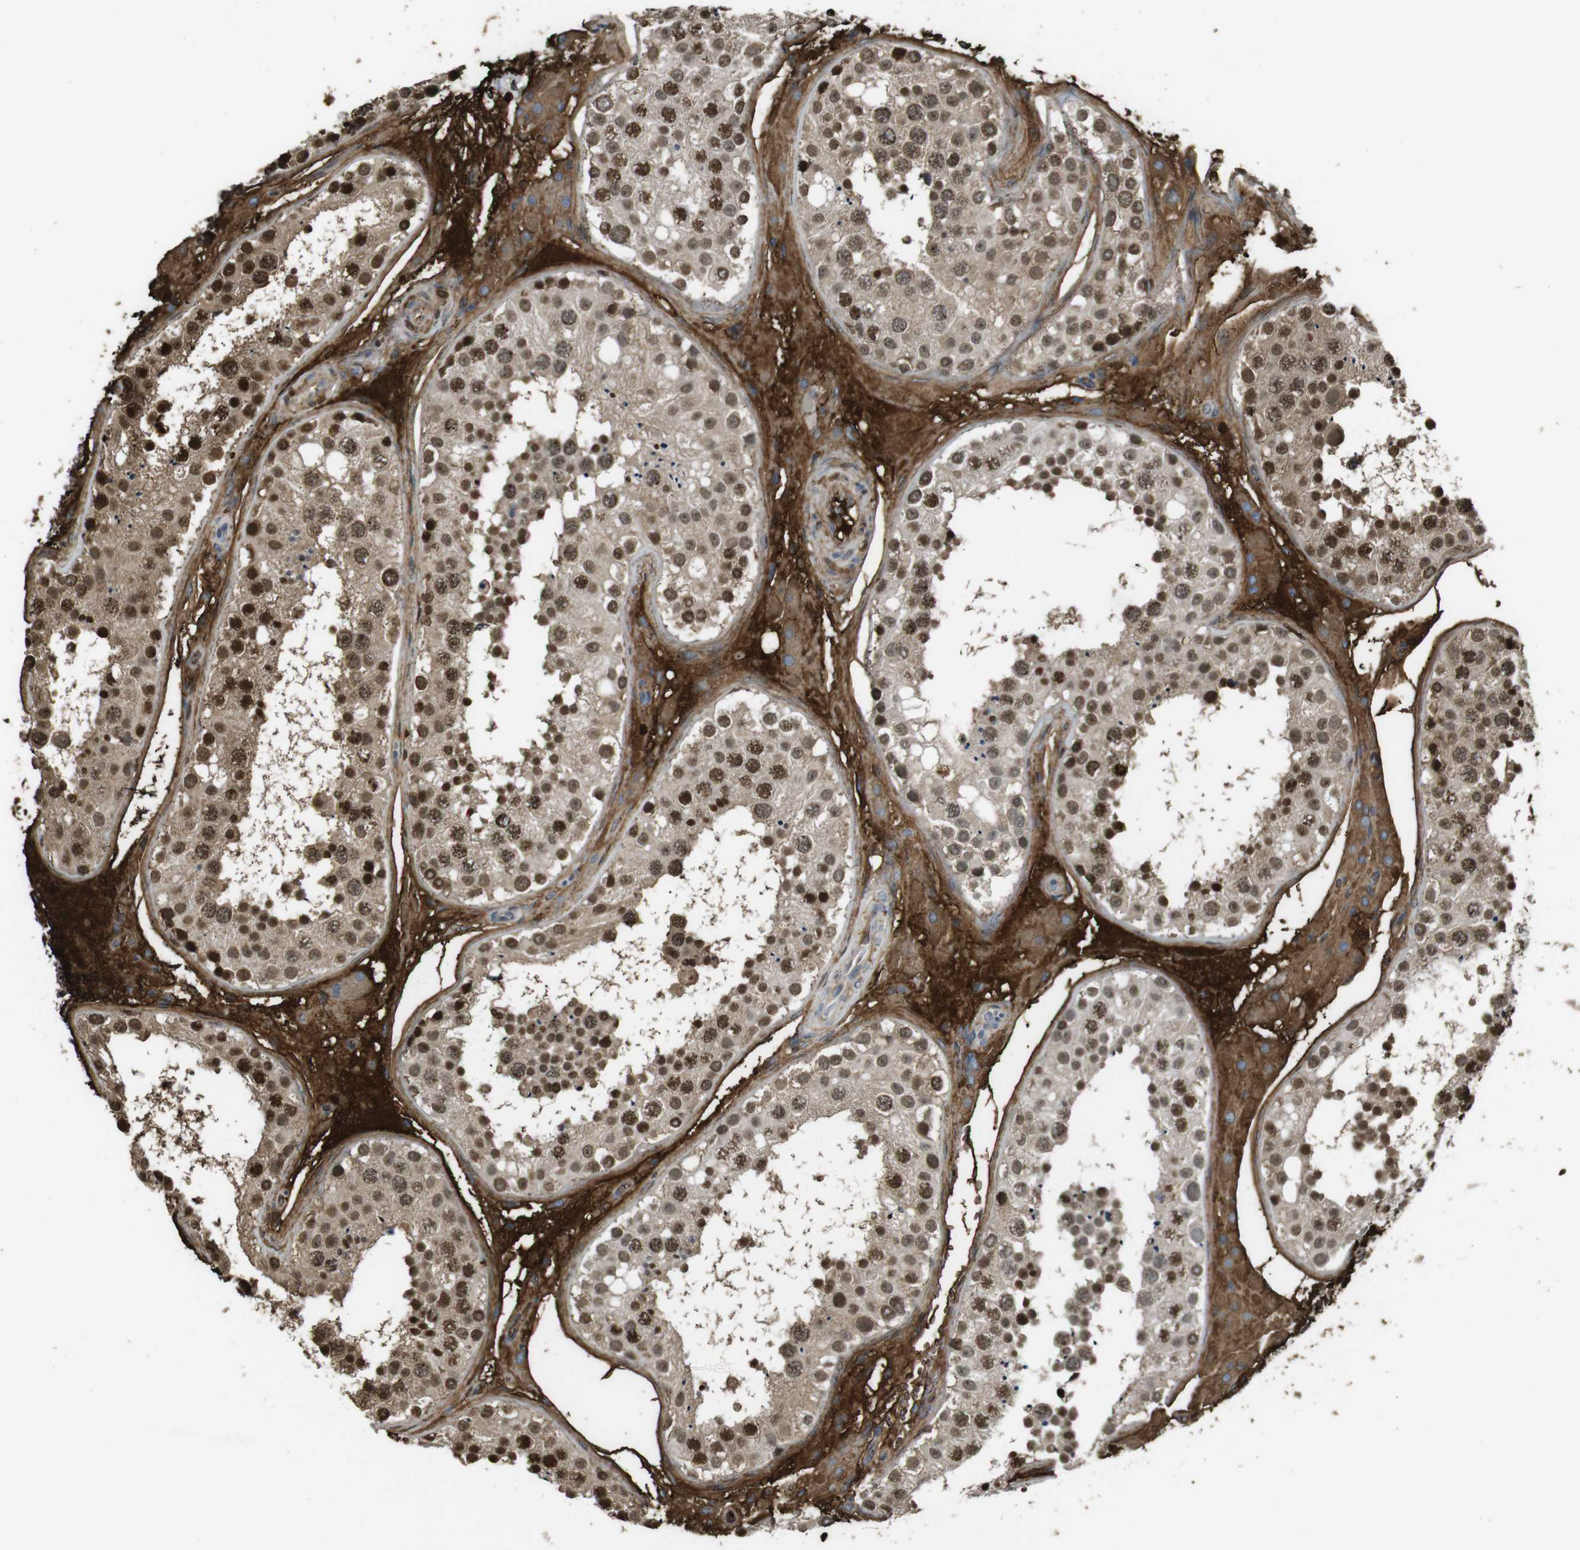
{"staining": {"intensity": "moderate", "quantity": ">75%", "location": "cytoplasmic/membranous,nuclear"}, "tissue": "testis", "cell_type": "Cells in seminiferous ducts", "image_type": "normal", "snomed": [{"axis": "morphology", "description": "Normal tissue, NOS"}, {"axis": "topography", "description": "Testis"}], "caption": "A micrograph of testis stained for a protein reveals moderate cytoplasmic/membranous,nuclear brown staining in cells in seminiferous ducts.", "gene": "LTBP4", "patient": {"sex": "male", "age": 26}}